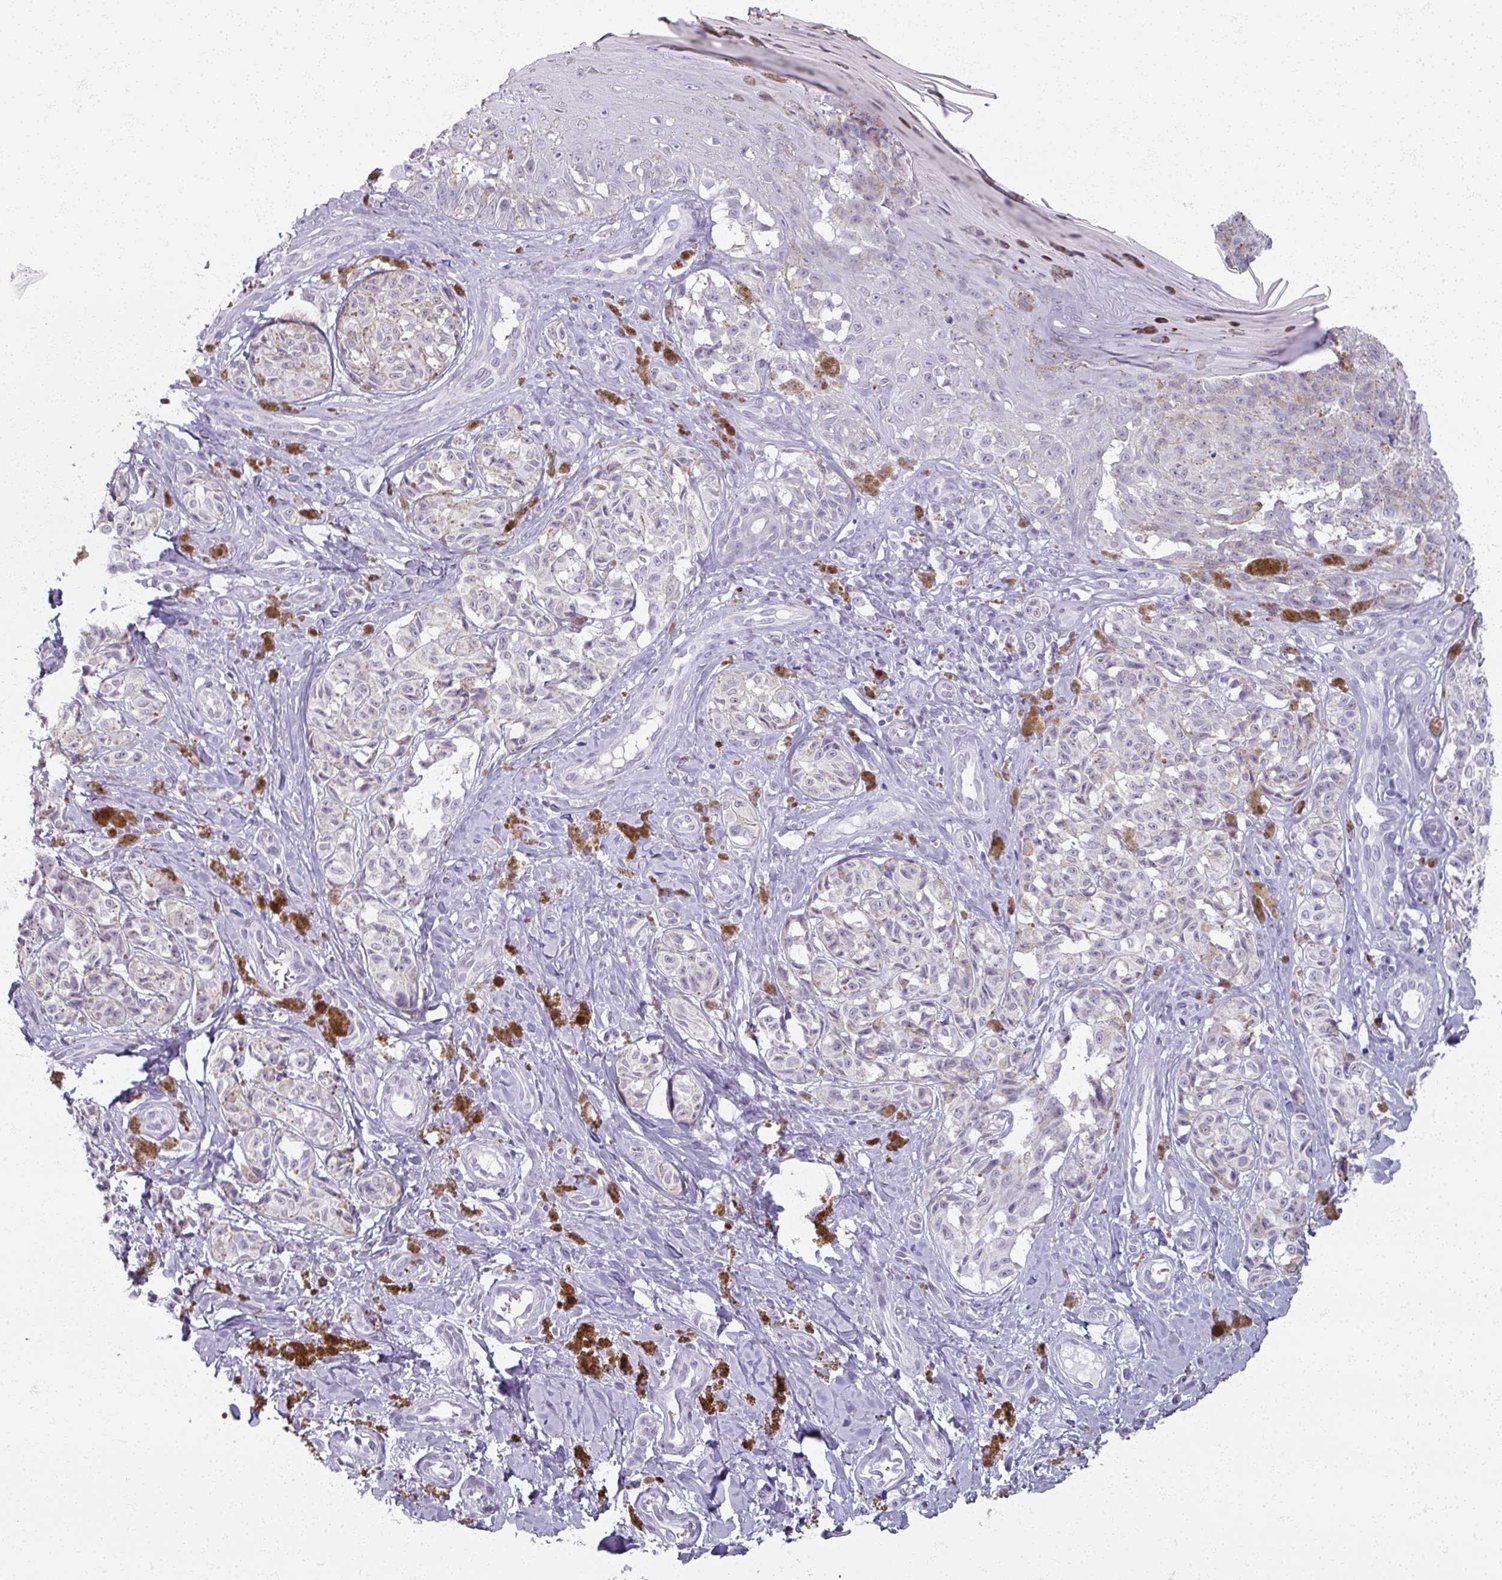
{"staining": {"intensity": "negative", "quantity": "none", "location": "none"}, "tissue": "melanoma", "cell_type": "Tumor cells", "image_type": "cancer", "snomed": [{"axis": "morphology", "description": "Malignant melanoma, NOS"}, {"axis": "topography", "description": "Skin"}], "caption": "Tumor cells show no significant protein positivity in melanoma.", "gene": "RFPL2", "patient": {"sex": "female", "age": 65}}